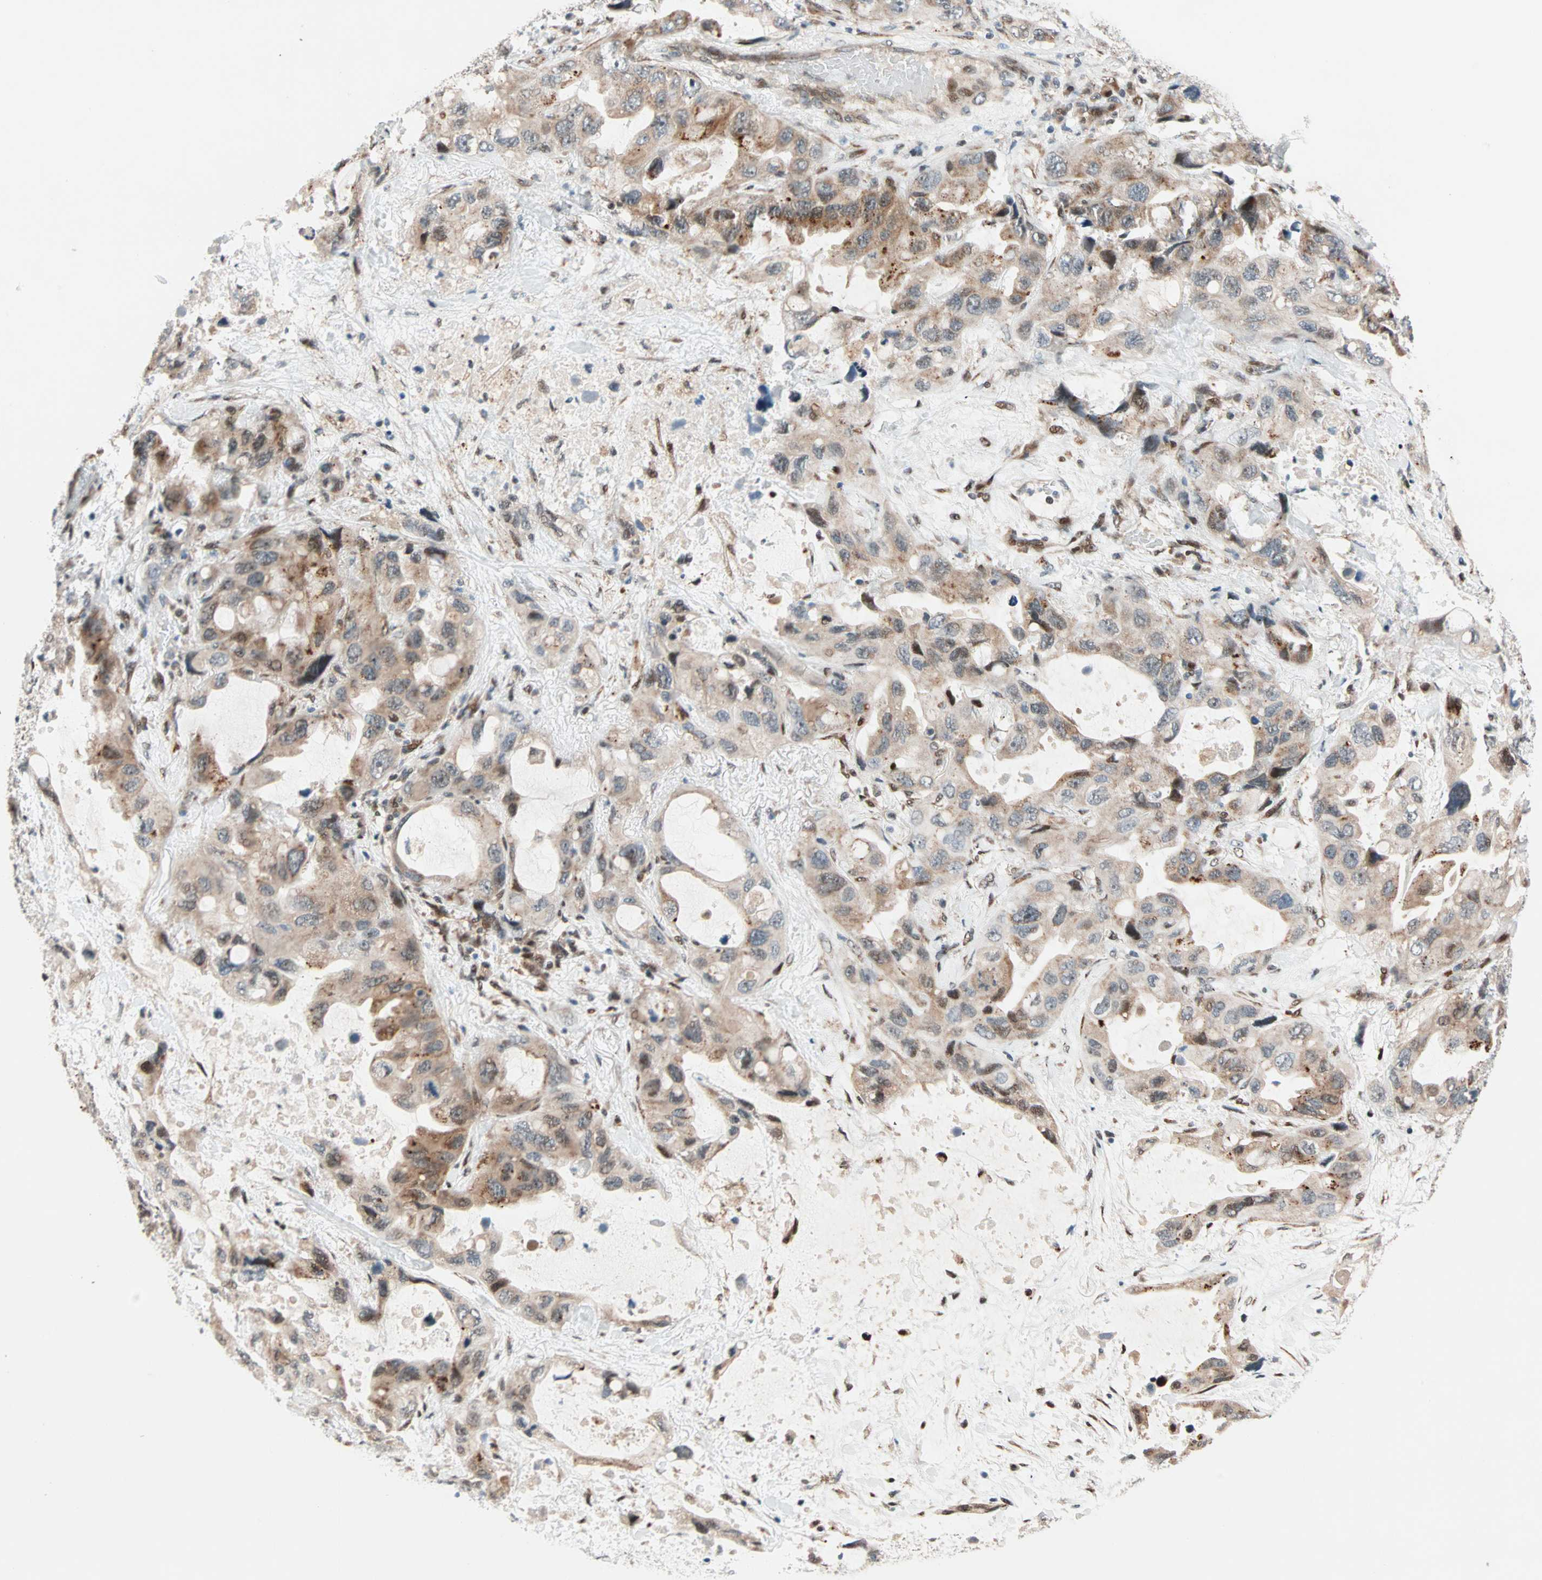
{"staining": {"intensity": "moderate", "quantity": ">75%", "location": "cytoplasmic/membranous"}, "tissue": "lung cancer", "cell_type": "Tumor cells", "image_type": "cancer", "snomed": [{"axis": "morphology", "description": "Squamous cell carcinoma, NOS"}, {"axis": "topography", "description": "Lung"}], "caption": "Immunohistochemistry (IHC) photomicrograph of squamous cell carcinoma (lung) stained for a protein (brown), which shows medium levels of moderate cytoplasmic/membranous staining in about >75% of tumor cells.", "gene": "HECW1", "patient": {"sex": "female", "age": 73}}